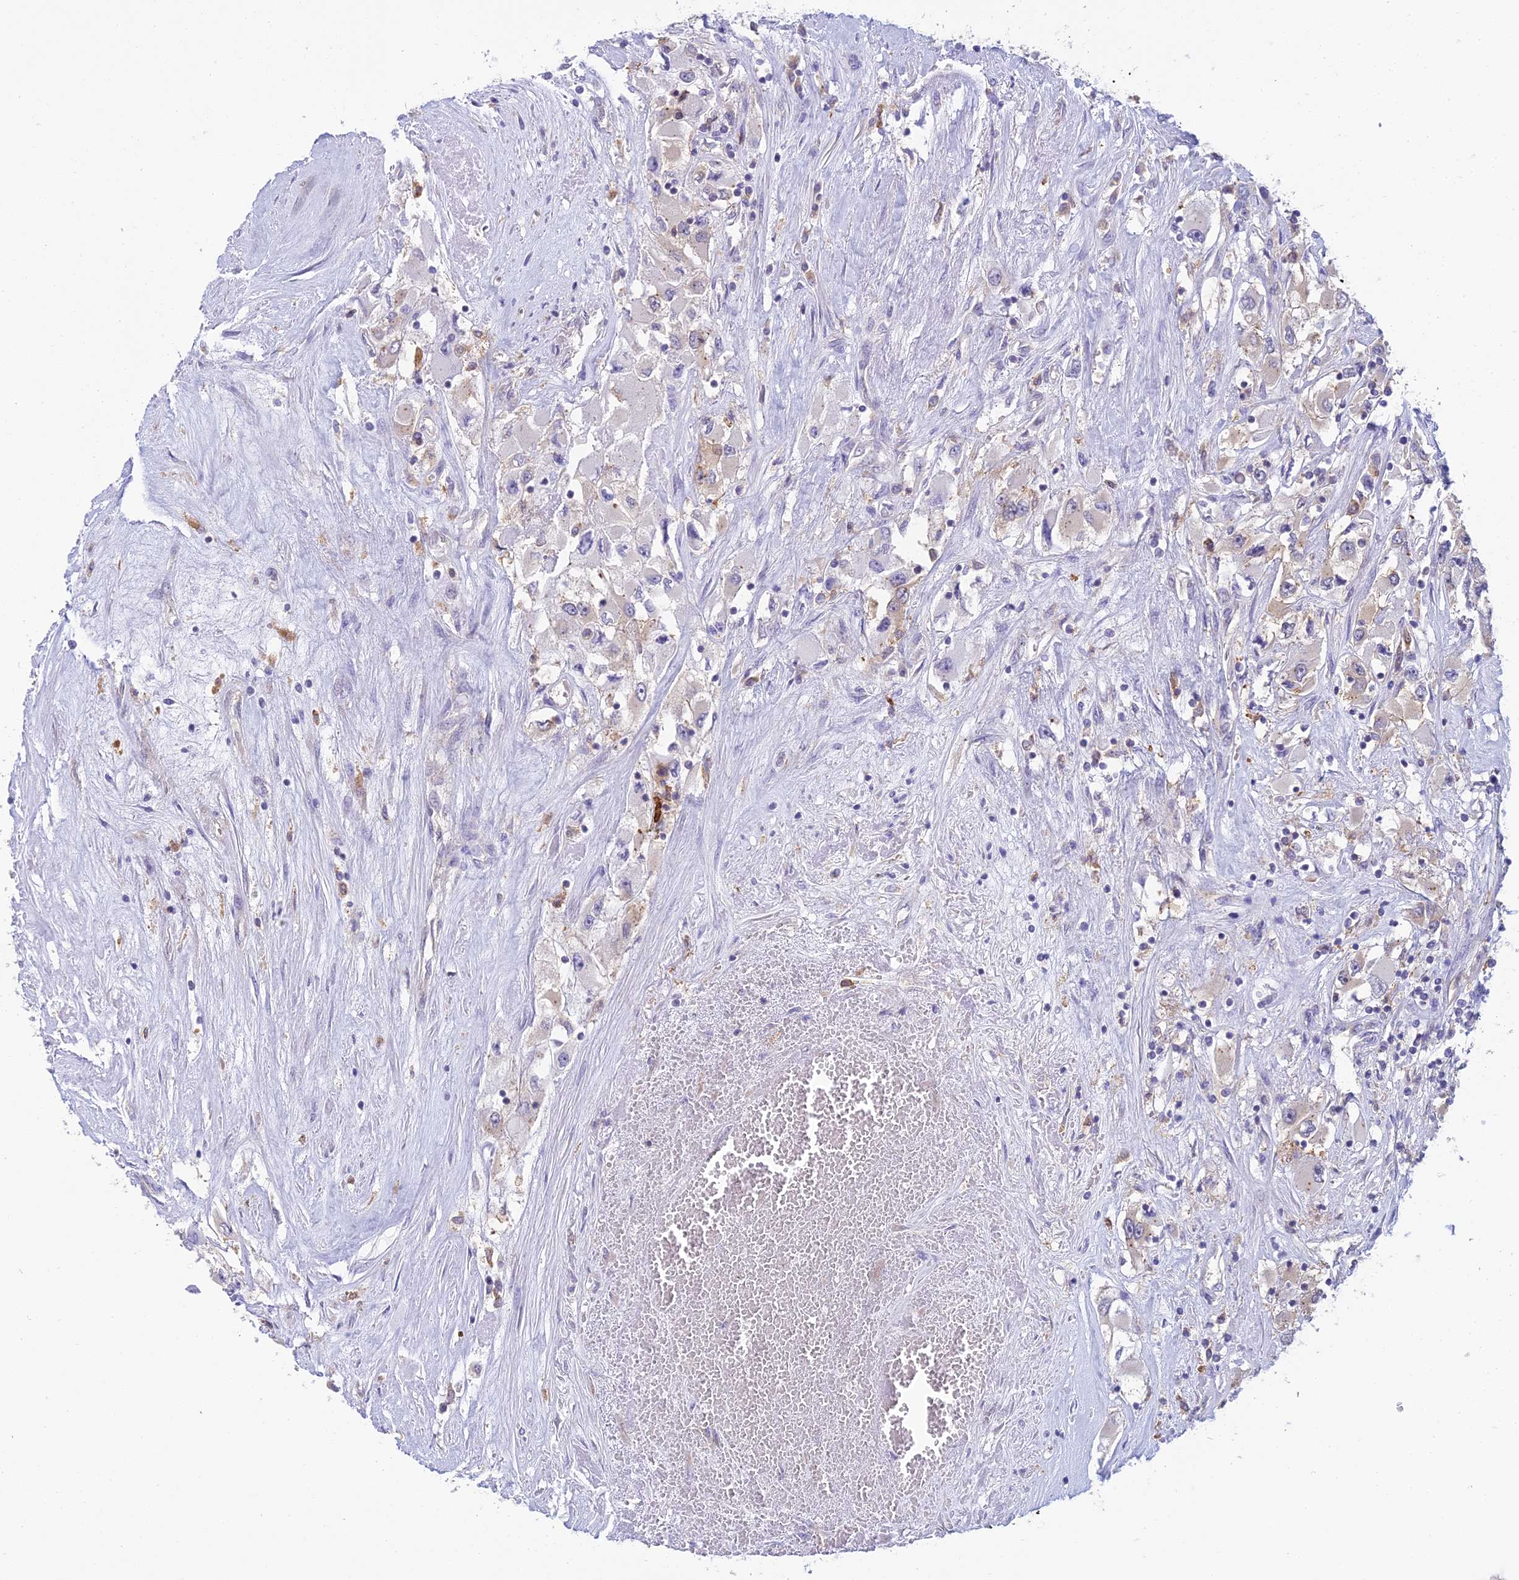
{"staining": {"intensity": "weak", "quantity": "<25%", "location": "cytoplasmic/membranous"}, "tissue": "renal cancer", "cell_type": "Tumor cells", "image_type": "cancer", "snomed": [{"axis": "morphology", "description": "Adenocarcinoma, NOS"}, {"axis": "topography", "description": "Kidney"}], "caption": "Tumor cells show no significant protein expression in adenocarcinoma (renal).", "gene": "UBE2G1", "patient": {"sex": "female", "age": 52}}